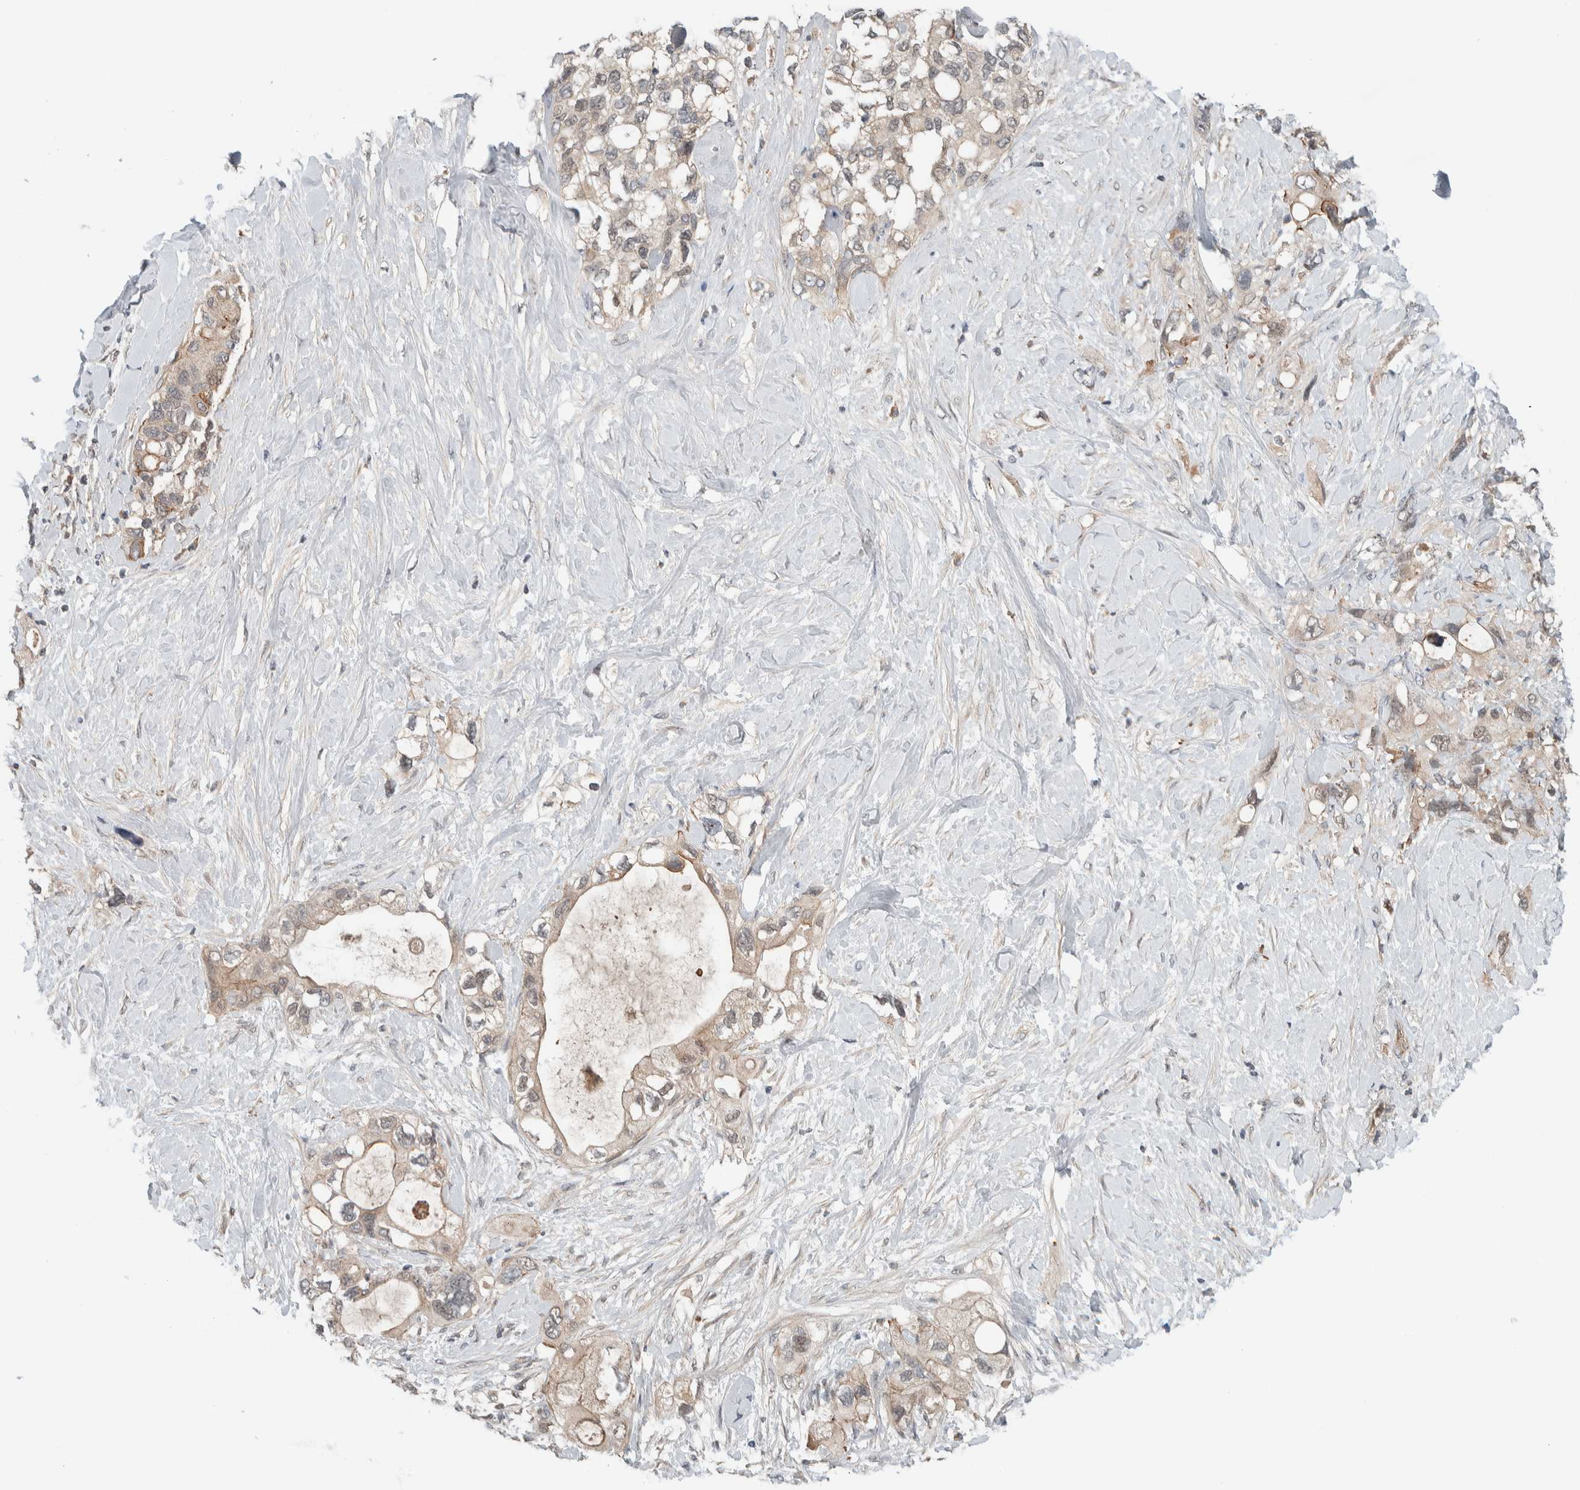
{"staining": {"intensity": "weak", "quantity": ">75%", "location": "cytoplasmic/membranous"}, "tissue": "pancreatic cancer", "cell_type": "Tumor cells", "image_type": "cancer", "snomed": [{"axis": "morphology", "description": "Adenocarcinoma, NOS"}, {"axis": "topography", "description": "Pancreas"}], "caption": "This is a photomicrograph of immunohistochemistry staining of pancreatic cancer (adenocarcinoma), which shows weak positivity in the cytoplasmic/membranous of tumor cells.", "gene": "ARMC7", "patient": {"sex": "female", "age": 56}}